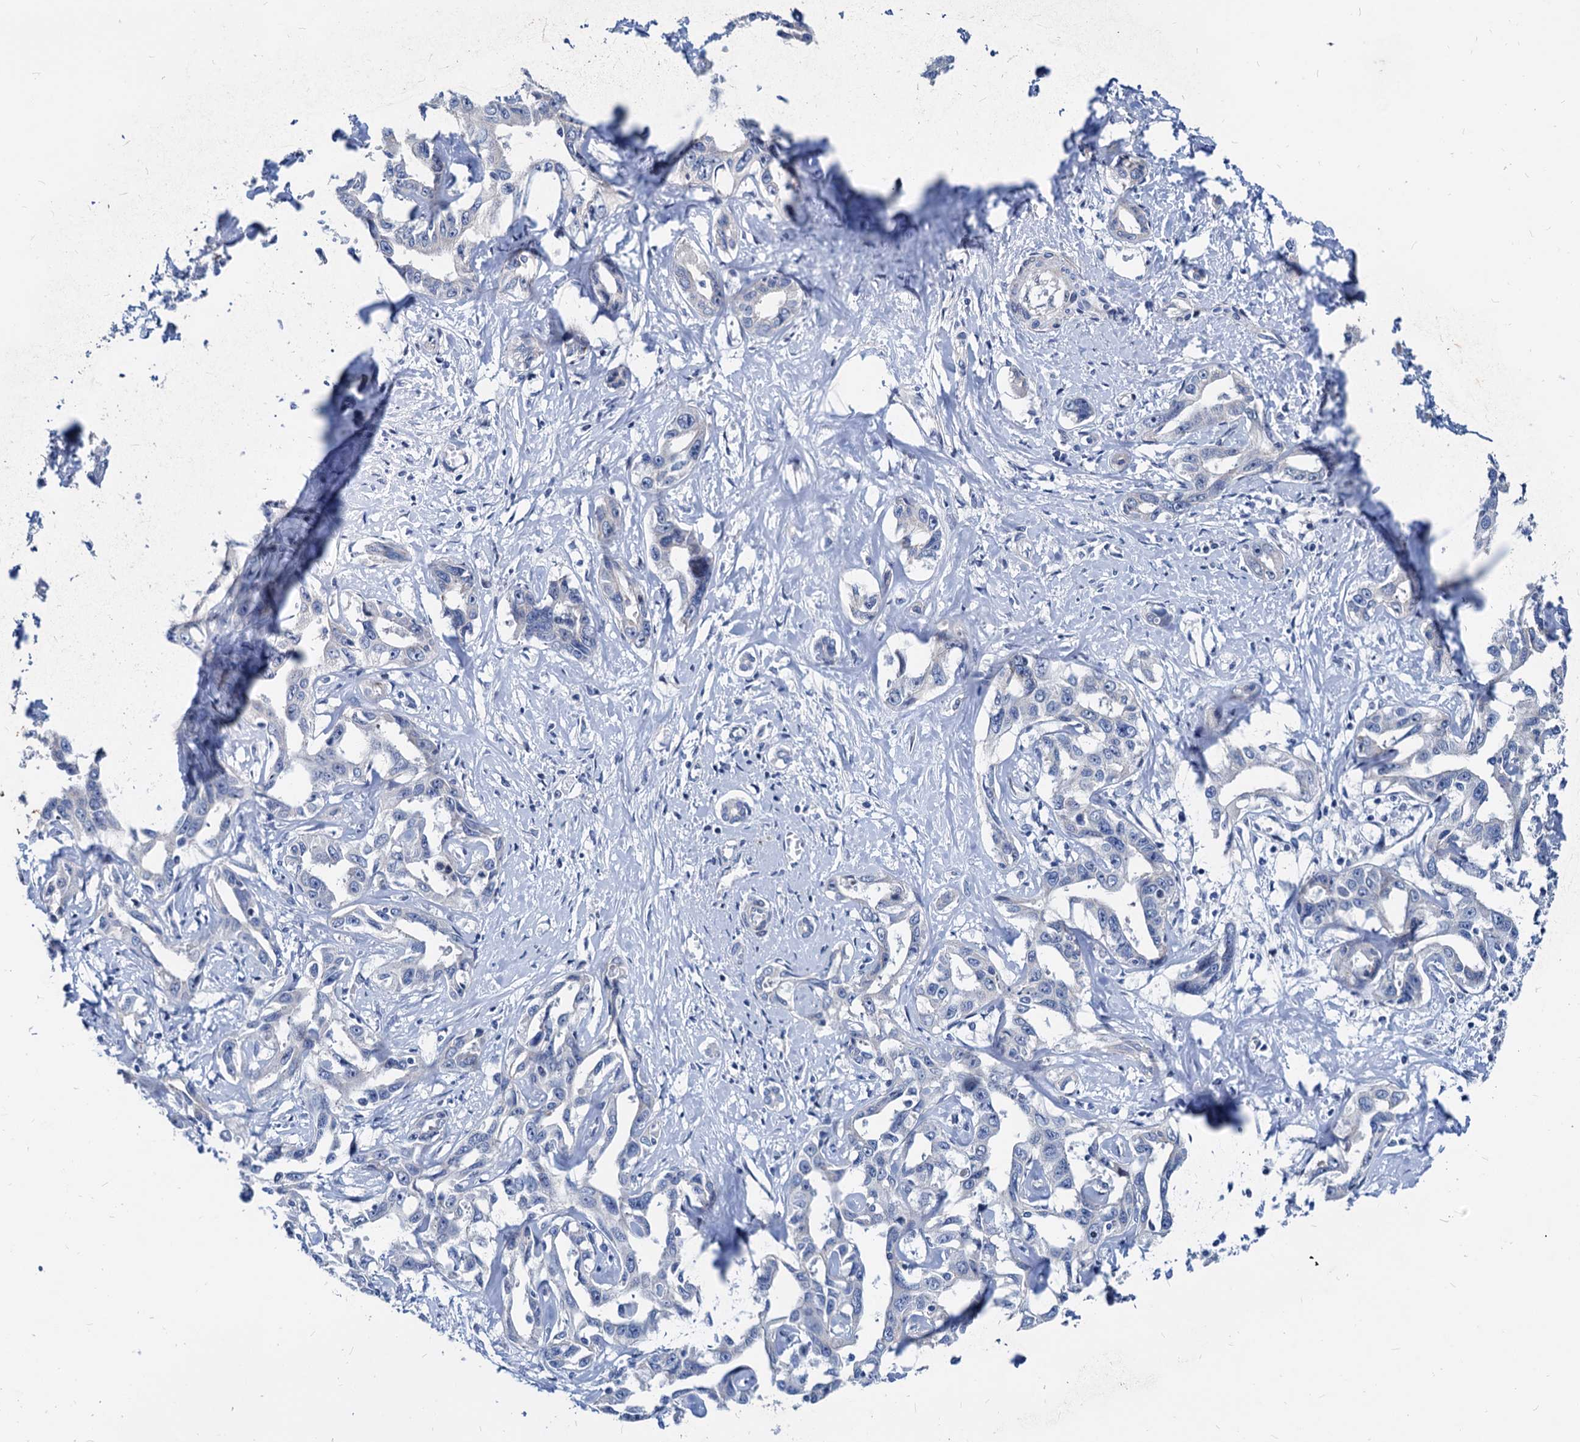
{"staining": {"intensity": "negative", "quantity": "none", "location": "none"}, "tissue": "liver cancer", "cell_type": "Tumor cells", "image_type": "cancer", "snomed": [{"axis": "morphology", "description": "Cholangiocarcinoma"}, {"axis": "topography", "description": "Liver"}], "caption": "Tumor cells show no significant protein expression in cholangiocarcinoma (liver).", "gene": "HSF2", "patient": {"sex": "male", "age": 59}}